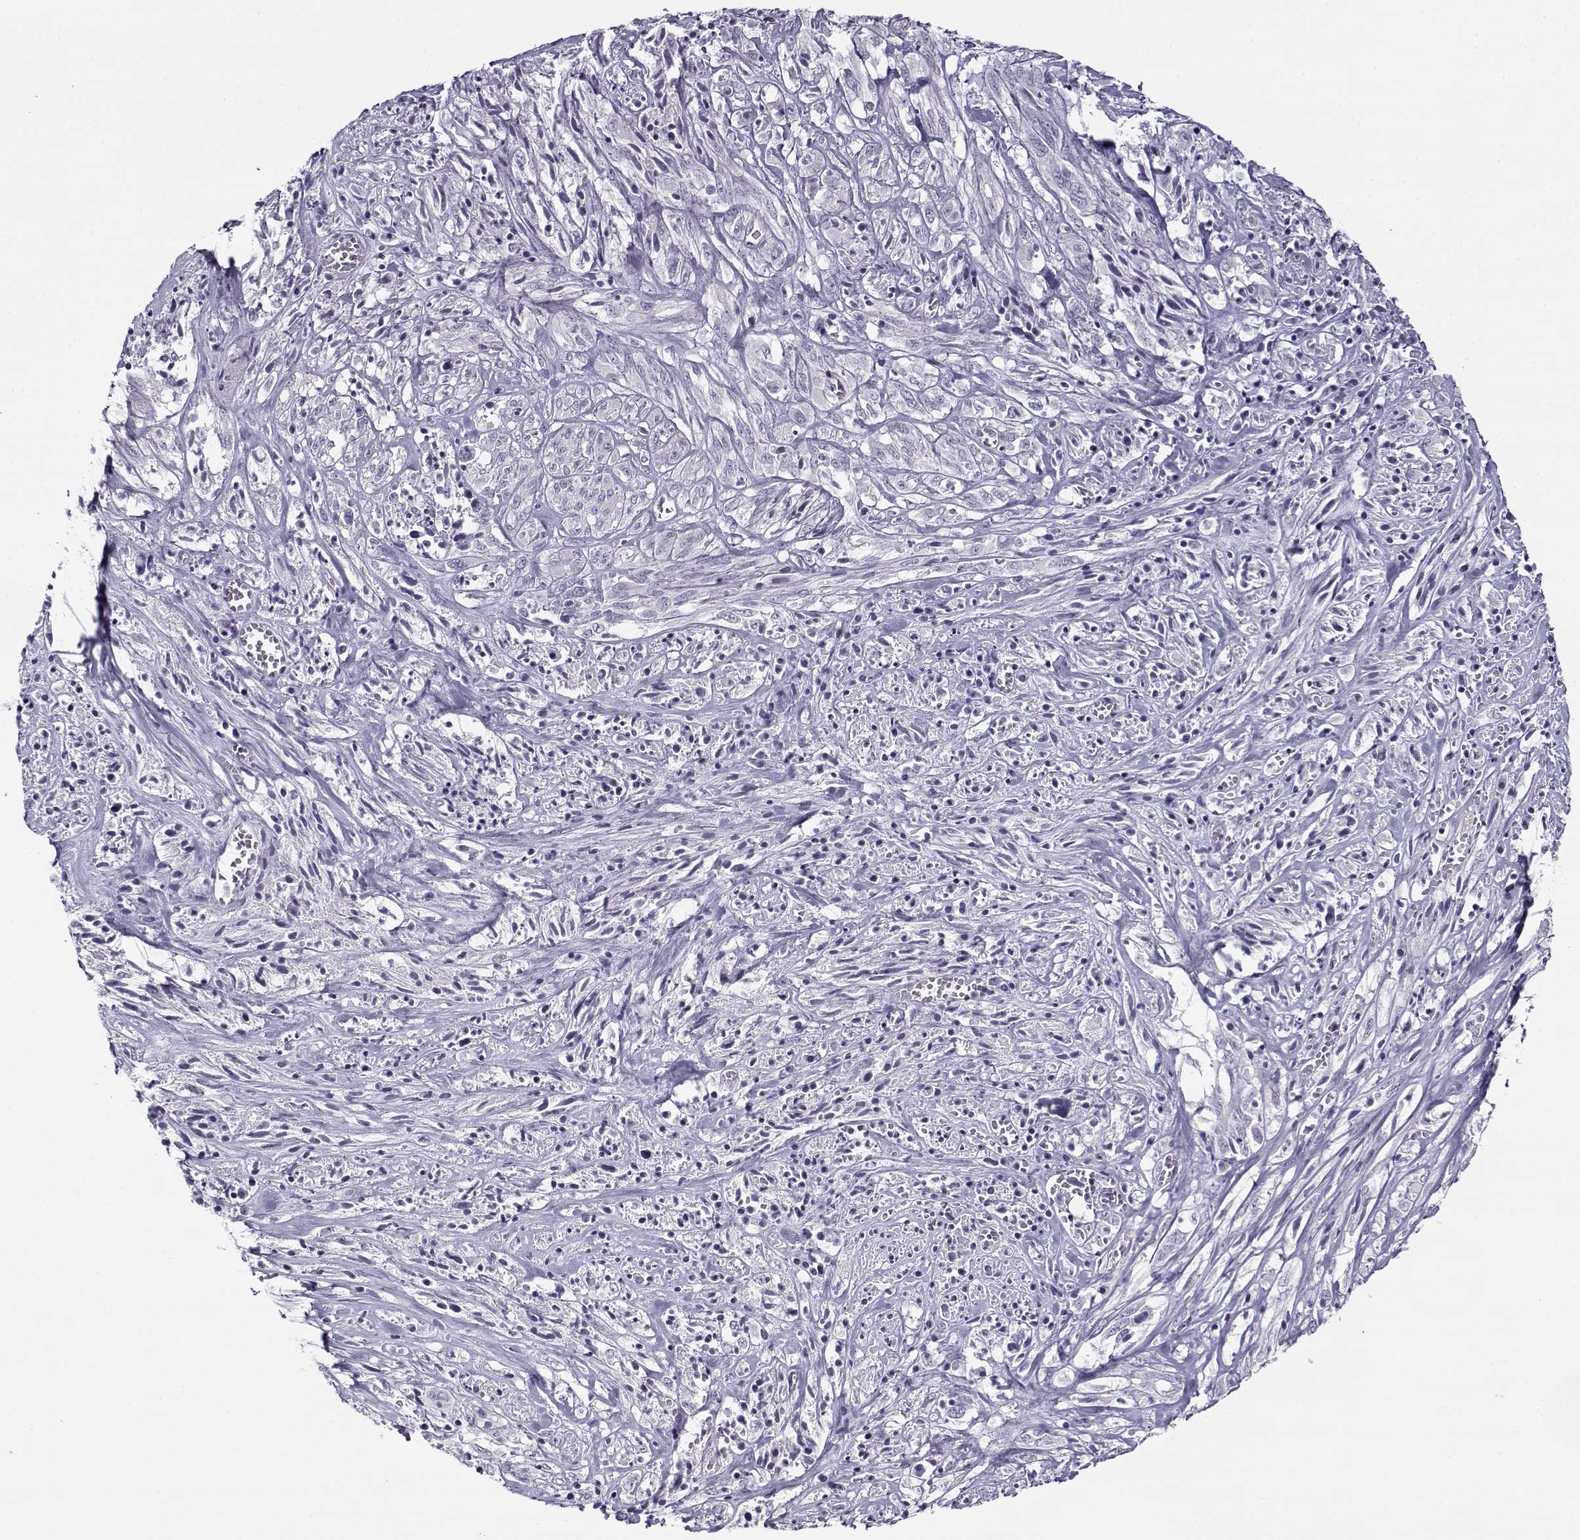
{"staining": {"intensity": "negative", "quantity": "none", "location": "none"}, "tissue": "melanoma", "cell_type": "Tumor cells", "image_type": "cancer", "snomed": [{"axis": "morphology", "description": "Malignant melanoma, NOS"}, {"axis": "topography", "description": "Skin"}], "caption": "Immunohistochemistry (IHC) of melanoma demonstrates no positivity in tumor cells.", "gene": "TEX55", "patient": {"sex": "female", "age": 91}}